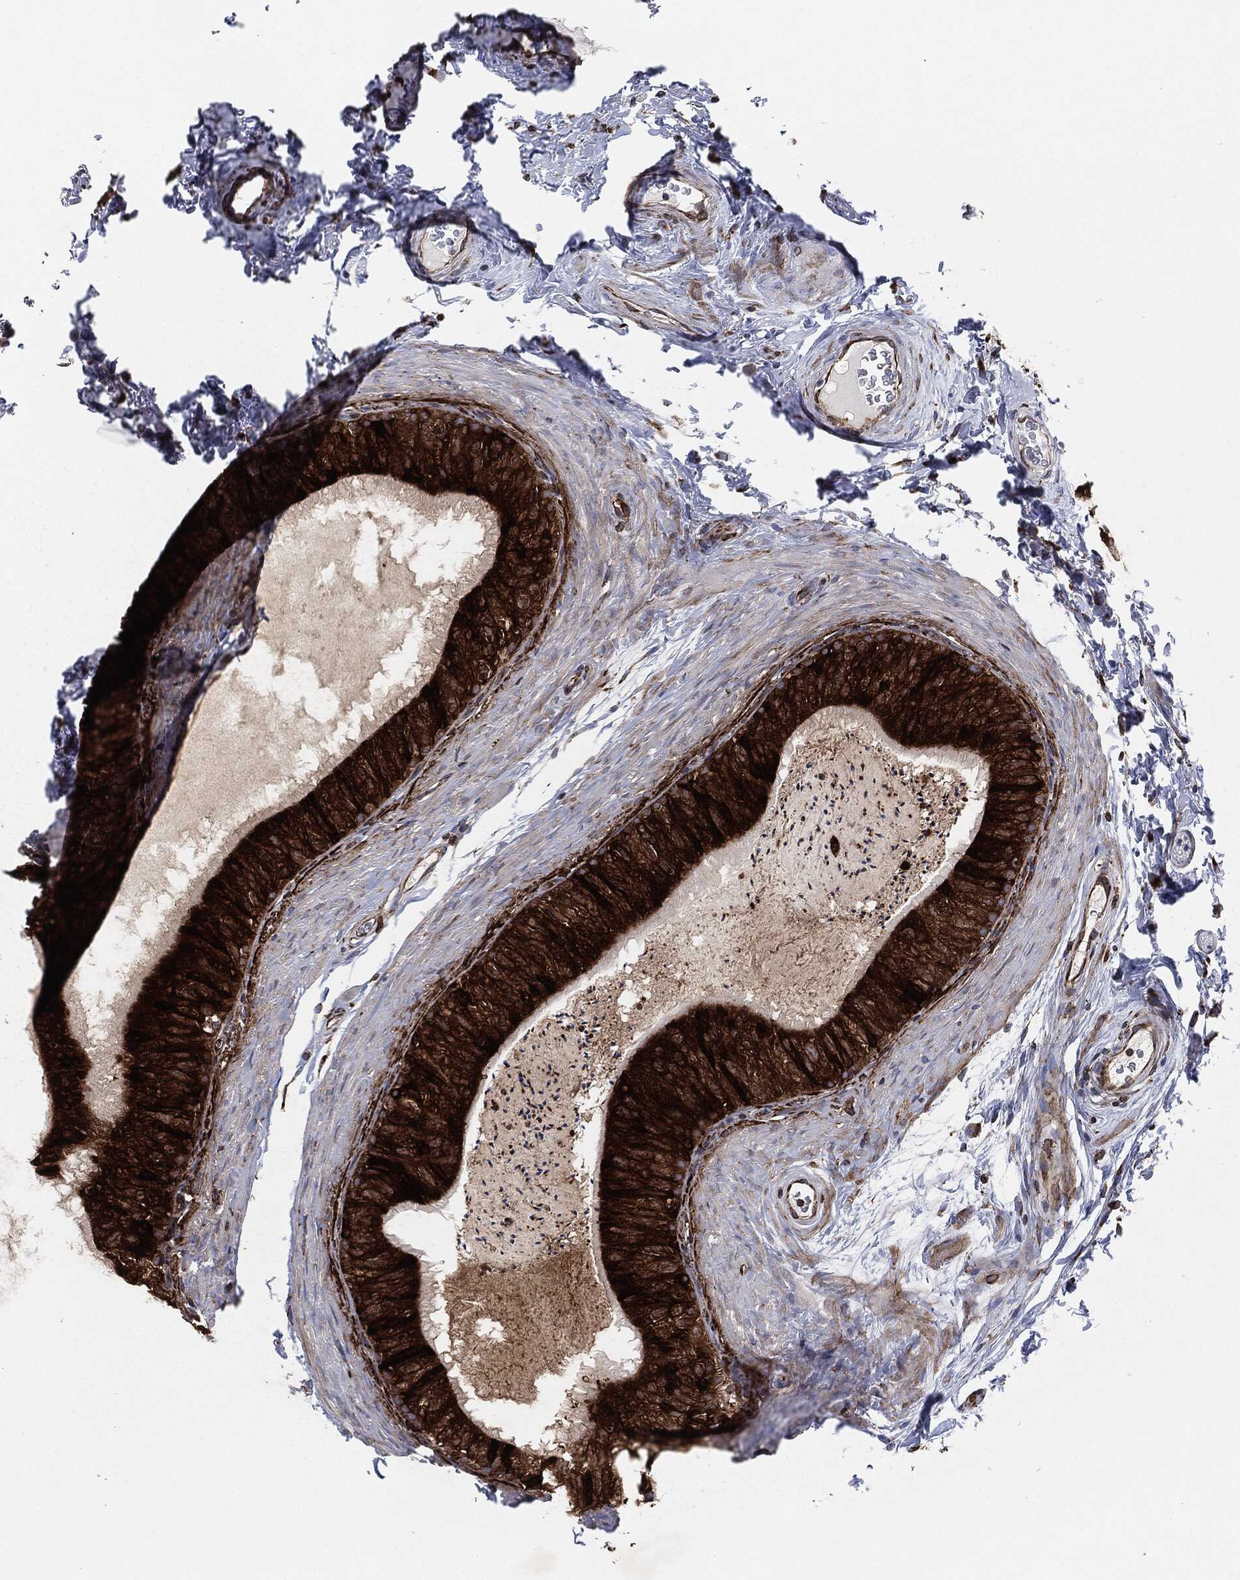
{"staining": {"intensity": "strong", "quantity": ">75%", "location": "cytoplasmic/membranous"}, "tissue": "epididymis", "cell_type": "Glandular cells", "image_type": "normal", "snomed": [{"axis": "morphology", "description": "Normal tissue, NOS"}, {"axis": "topography", "description": "Epididymis"}], "caption": "High-power microscopy captured an IHC photomicrograph of unremarkable epididymis, revealing strong cytoplasmic/membranous positivity in about >75% of glandular cells.", "gene": "CALR", "patient": {"sex": "male", "age": 34}}